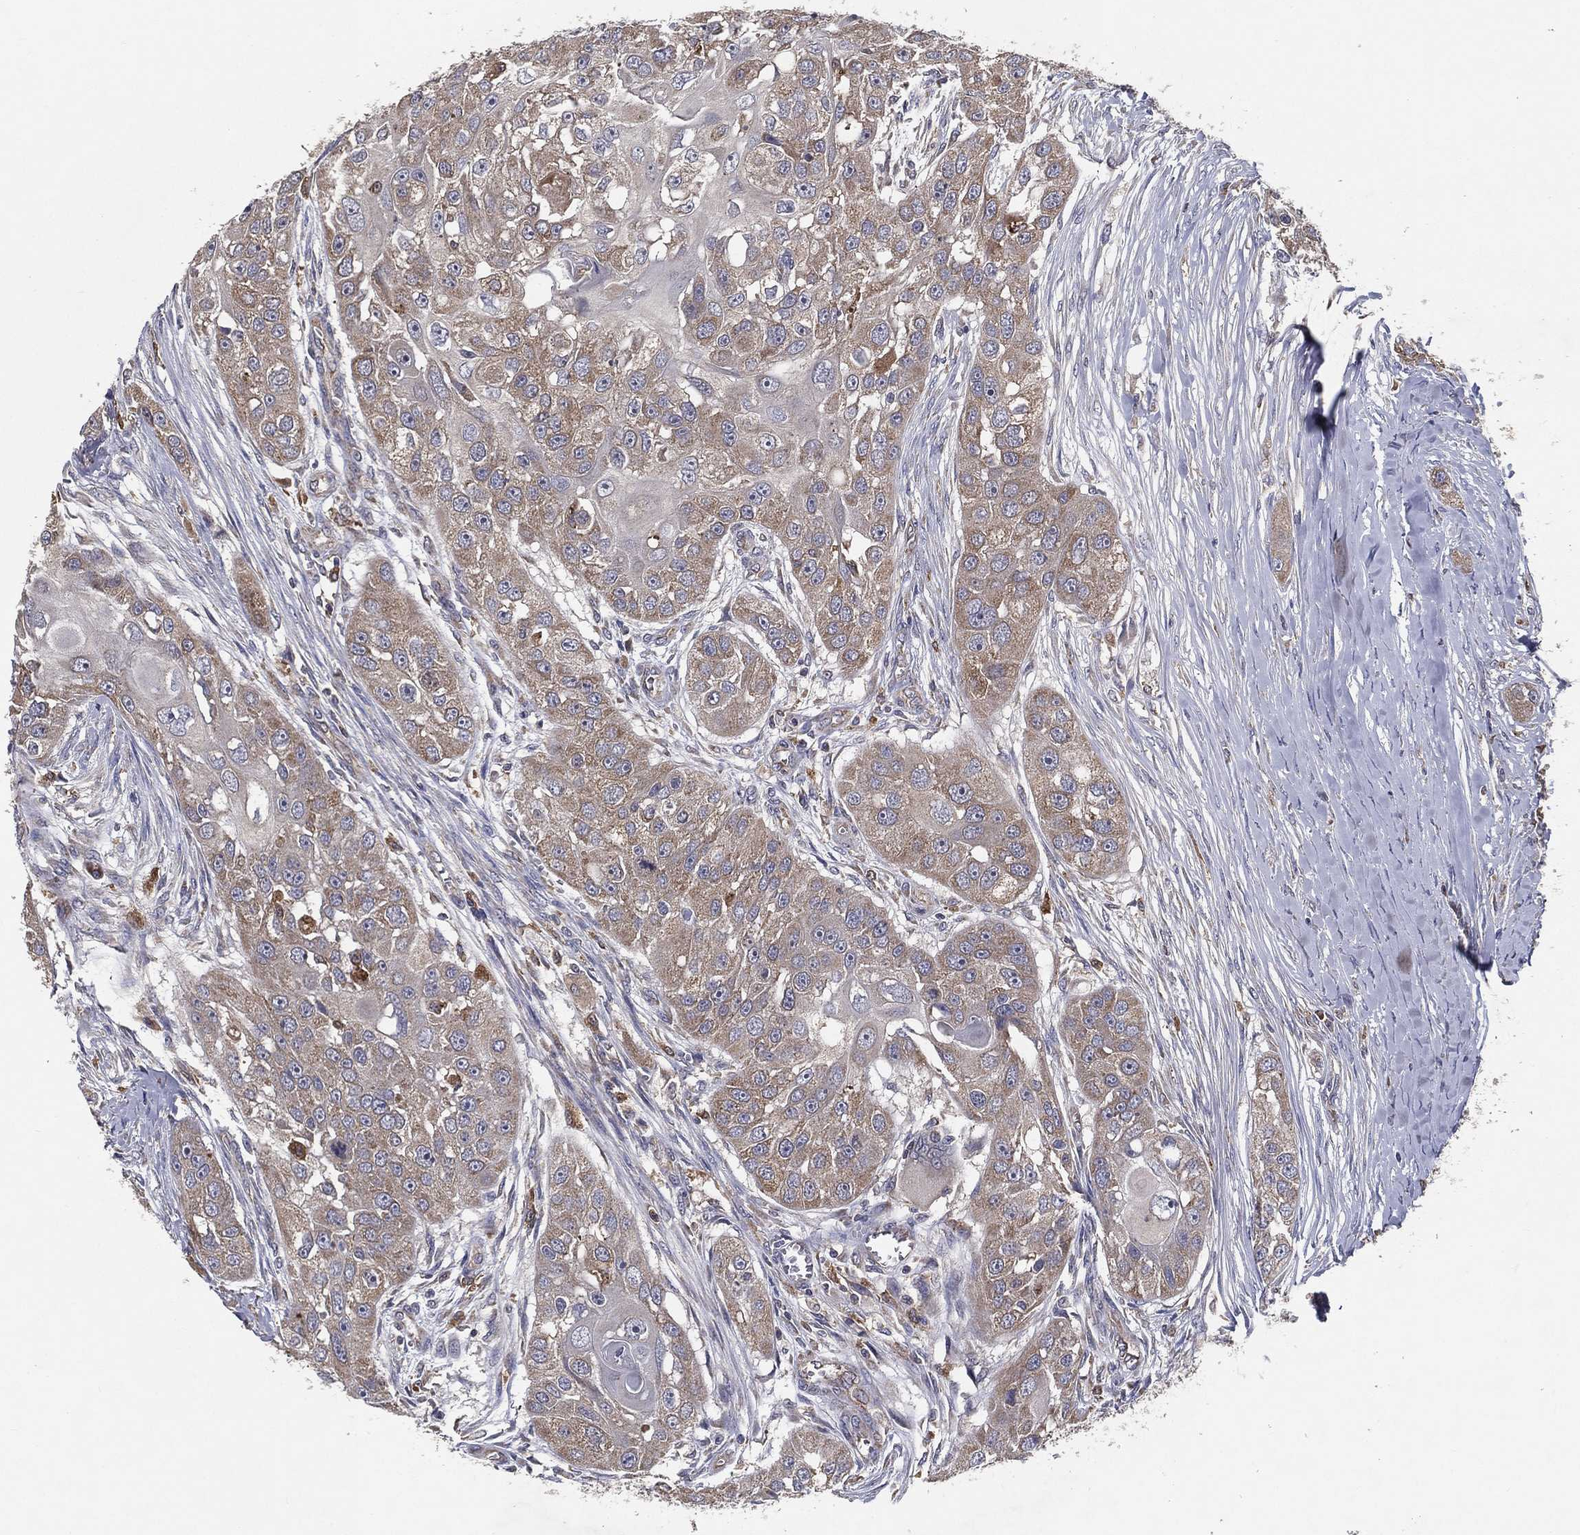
{"staining": {"intensity": "weak", "quantity": "25%-75%", "location": "cytoplasmic/membranous"}, "tissue": "head and neck cancer", "cell_type": "Tumor cells", "image_type": "cancer", "snomed": [{"axis": "morphology", "description": "Normal tissue, NOS"}, {"axis": "morphology", "description": "Squamous cell carcinoma, NOS"}, {"axis": "topography", "description": "Skeletal muscle"}, {"axis": "topography", "description": "Head-Neck"}], "caption": "The micrograph demonstrates staining of head and neck cancer (squamous cell carcinoma), revealing weak cytoplasmic/membranous protein positivity (brown color) within tumor cells.", "gene": "MT-ND1", "patient": {"sex": "male", "age": 51}}